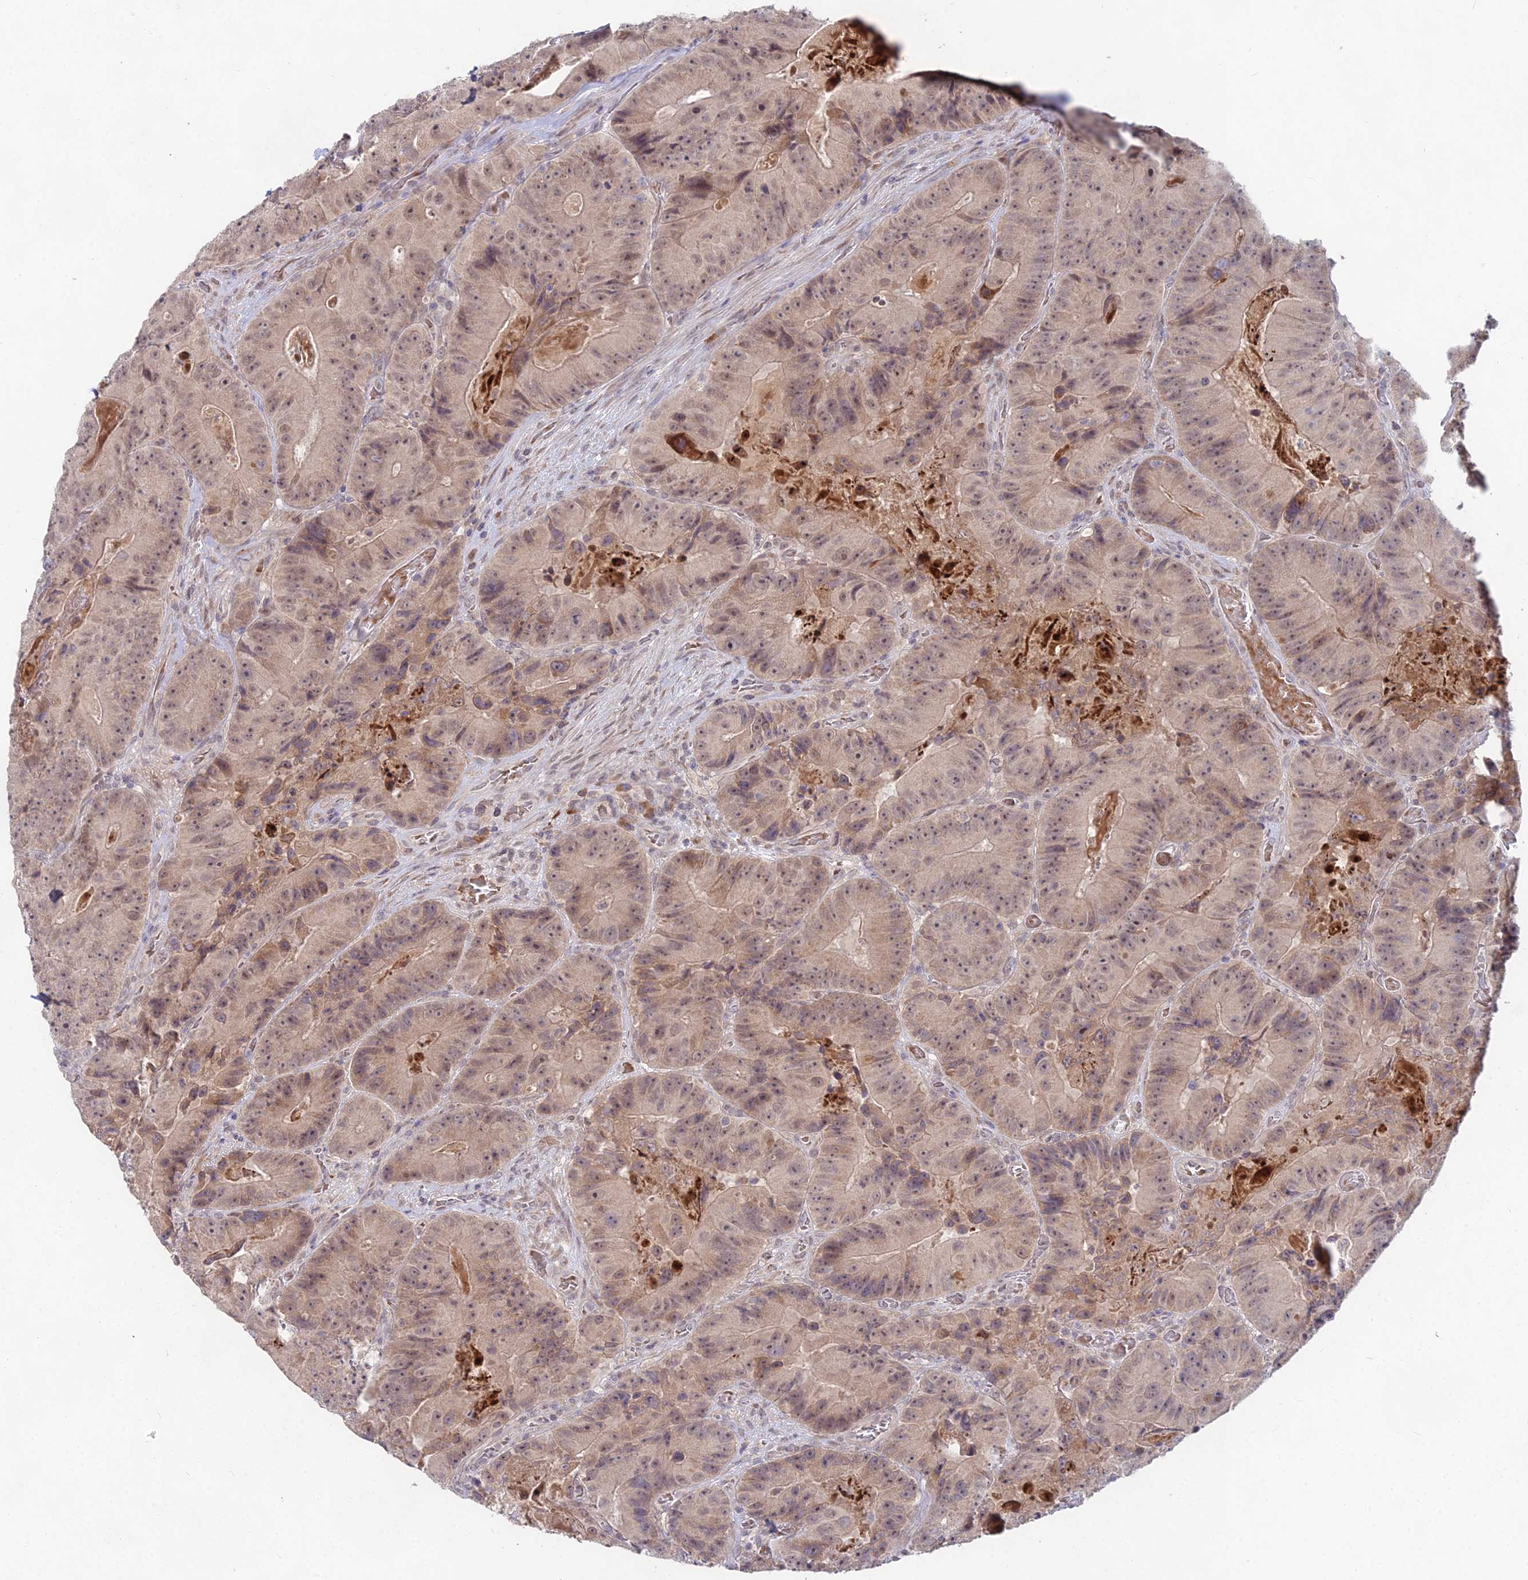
{"staining": {"intensity": "weak", "quantity": ">75%", "location": "cytoplasmic/membranous,nuclear"}, "tissue": "colorectal cancer", "cell_type": "Tumor cells", "image_type": "cancer", "snomed": [{"axis": "morphology", "description": "Adenocarcinoma, NOS"}, {"axis": "topography", "description": "Colon"}], "caption": "IHC of colorectal adenocarcinoma demonstrates low levels of weak cytoplasmic/membranous and nuclear staining in about >75% of tumor cells.", "gene": "WDR43", "patient": {"sex": "female", "age": 86}}